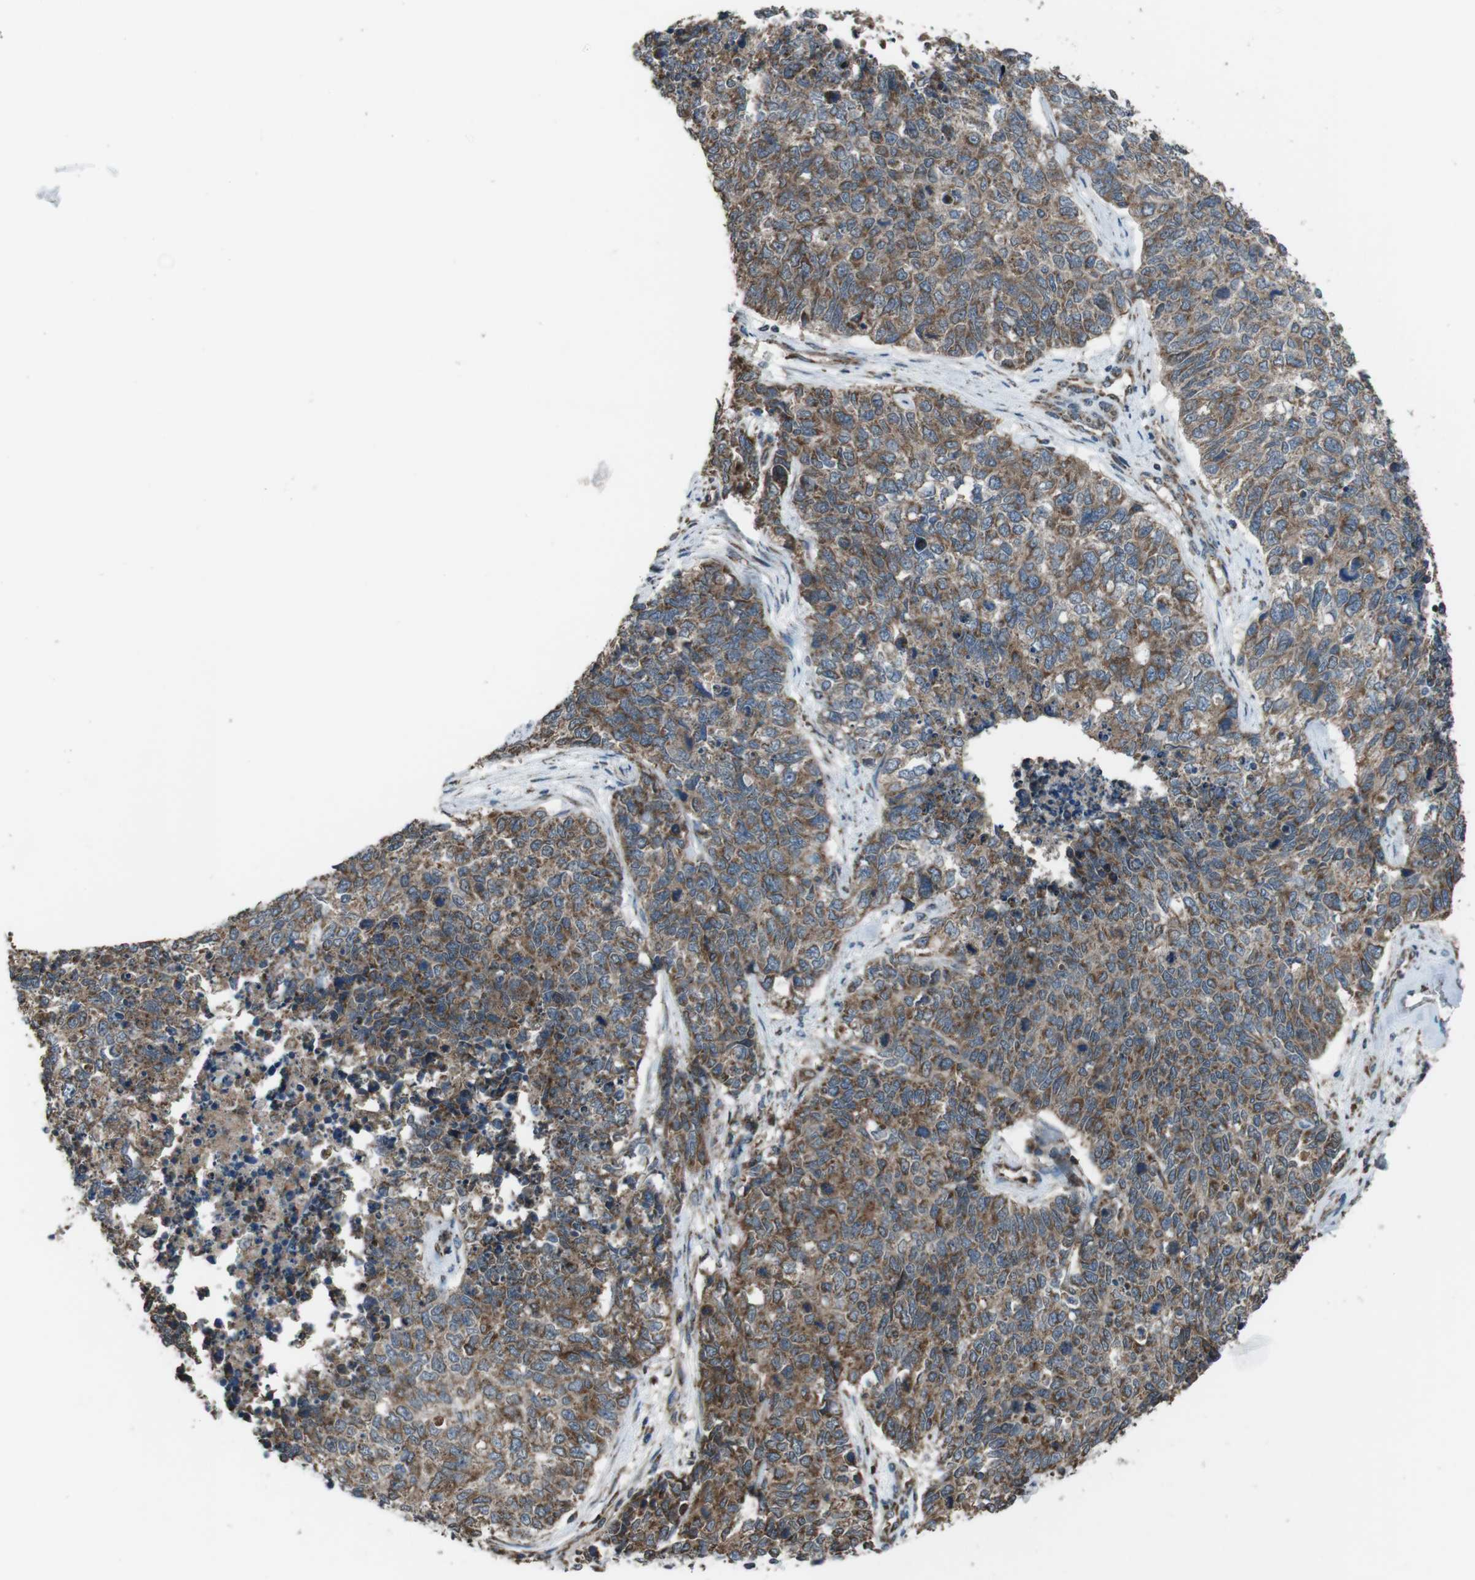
{"staining": {"intensity": "moderate", "quantity": ">75%", "location": "cytoplasmic/membranous"}, "tissue": "cervical cancer", "cell_type": "Tumor cells", "image_type": "cancer", "snomed": [{"axis": "morphology", "description": "Squamous cell carcinoma, NOS"}, {"axis": "topography", "description": "Cervix"}], "caption": "This micrograph displays IHC staining of cervical cancer (squamous cell carcinoma), with medium moderate cytoplasmic/membranous expression in about >75% of tumor cells.", "gene": "GIMAP8", "patient": {"sex": "female", "age": 63}}